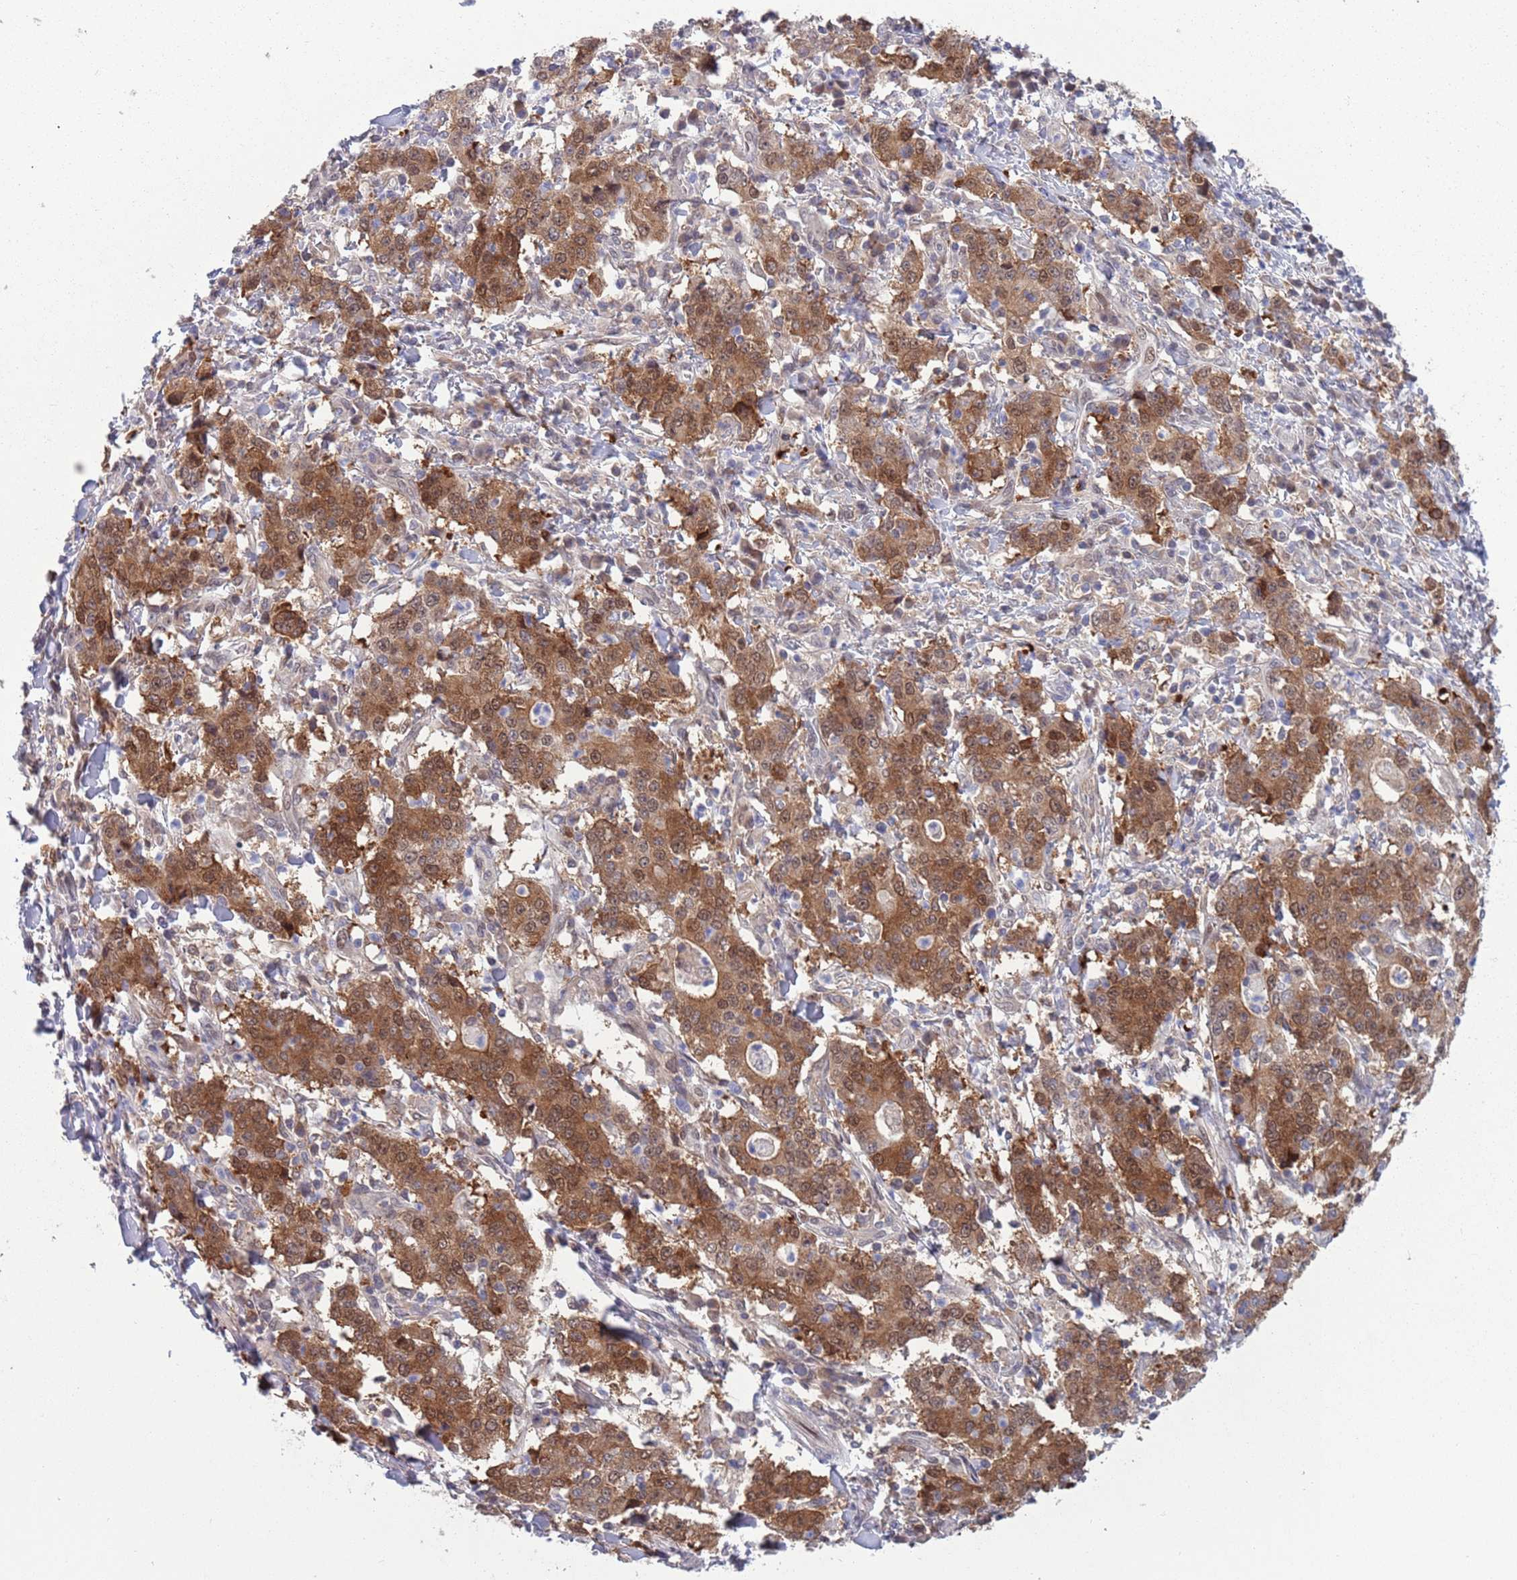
{"staining": {"intensity": "strong", "quantity": ">75%", "location": "cytoplasmic/membranous,nuclear"}, "tissue": "stomach cancer", "cell_type": "Tumor cells", "image_type": "cancer", "snomed": [{"axis": "morphology", "description": "Normal tissue, NOS"}, {"axis": "morphology", "description": "Adenocarcinoma, NOS"}, {"axis": "topography", "description": "Stomach, upper"}, {"axis": "topography", "description": "Stomach"}], "caption": "IHC image of stomach cancer stained for a protein (brown), which exhibits high levels of strong cytoplasmic/membranous and nuclear expression in approximately >75% of tumor cells.", "gene": "CLNS1A", "patient": {"sex": "male", "age": 59}}